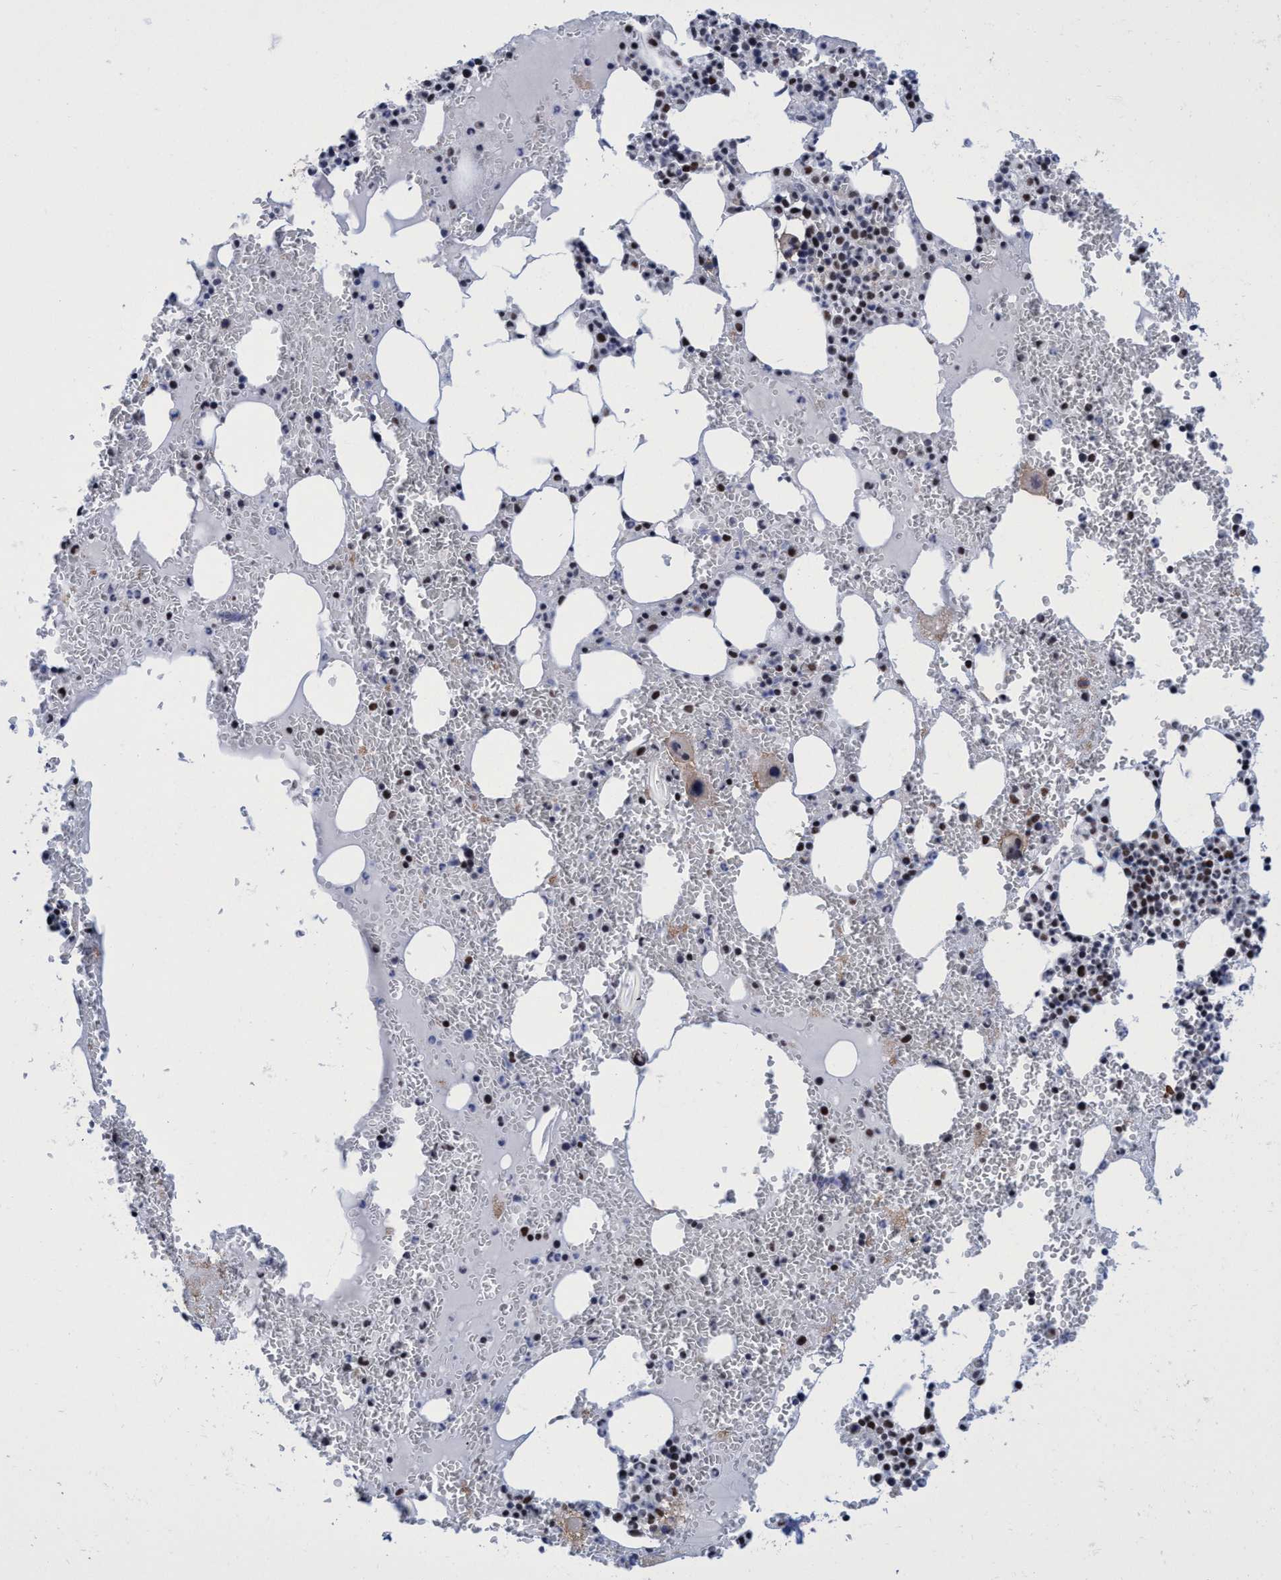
{"staining": {"intensity": "moderate", "quantity": "25%-75%", "location": "nuclear"}, "tissue": "bone marrow", "cell_type": "Hematopoietic cells", "image_type": "normal", "snomed": [{"axis": "morphology", "description": "Normal tissue, NOS"}, {"axis": "morphology", "description": "Inflammation, NOS"}, {"axis": "topography", "description": "Bone marrow"}], "caption": "Immunohistochemical staining of benign bone marrow displays moderate nuclear protein expression in about 25%-75% of hematopoietic cells. (DAB = brown stain, brightfield microscopy at high magnification).", "gene": "C9orf78", "patient": {"sex": "female", "age": 67}}